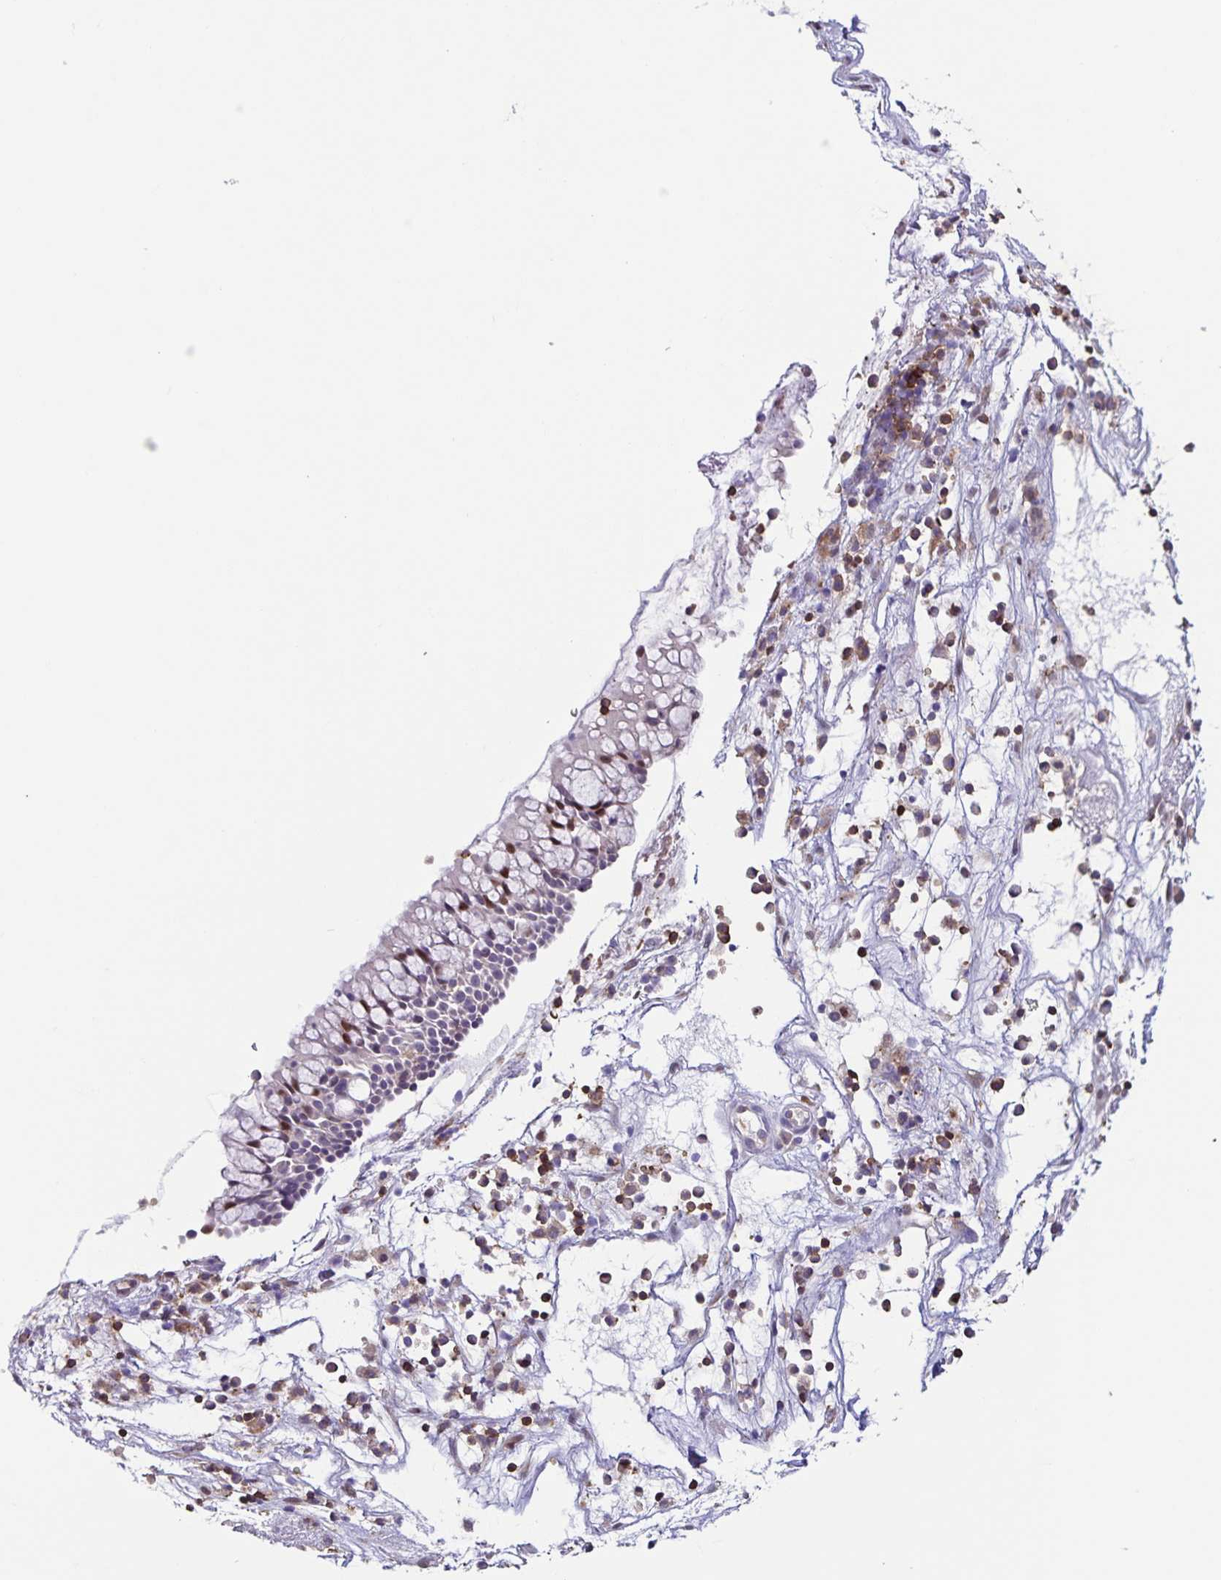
{"staining": {"intensity": "moderate", "quantity": "<25%", "location": "nuclear"}, "tissue": "nasopharynx", "cell_type": "Respiratory epithelial cells", "image_type": "normal", "snomed": [{"axis": "morphology", "description": "Normal tissue, NOS"}, {"axis": "topography", "description": "Nasopharynx"}], "caption": "Respiratory epithelial cells display low levels of moderate nuclear positivity in approximately <25% of cells in normal nasopharynx.", "gene": "STPG4", "patient": {"sex": "male", "age": 56}}